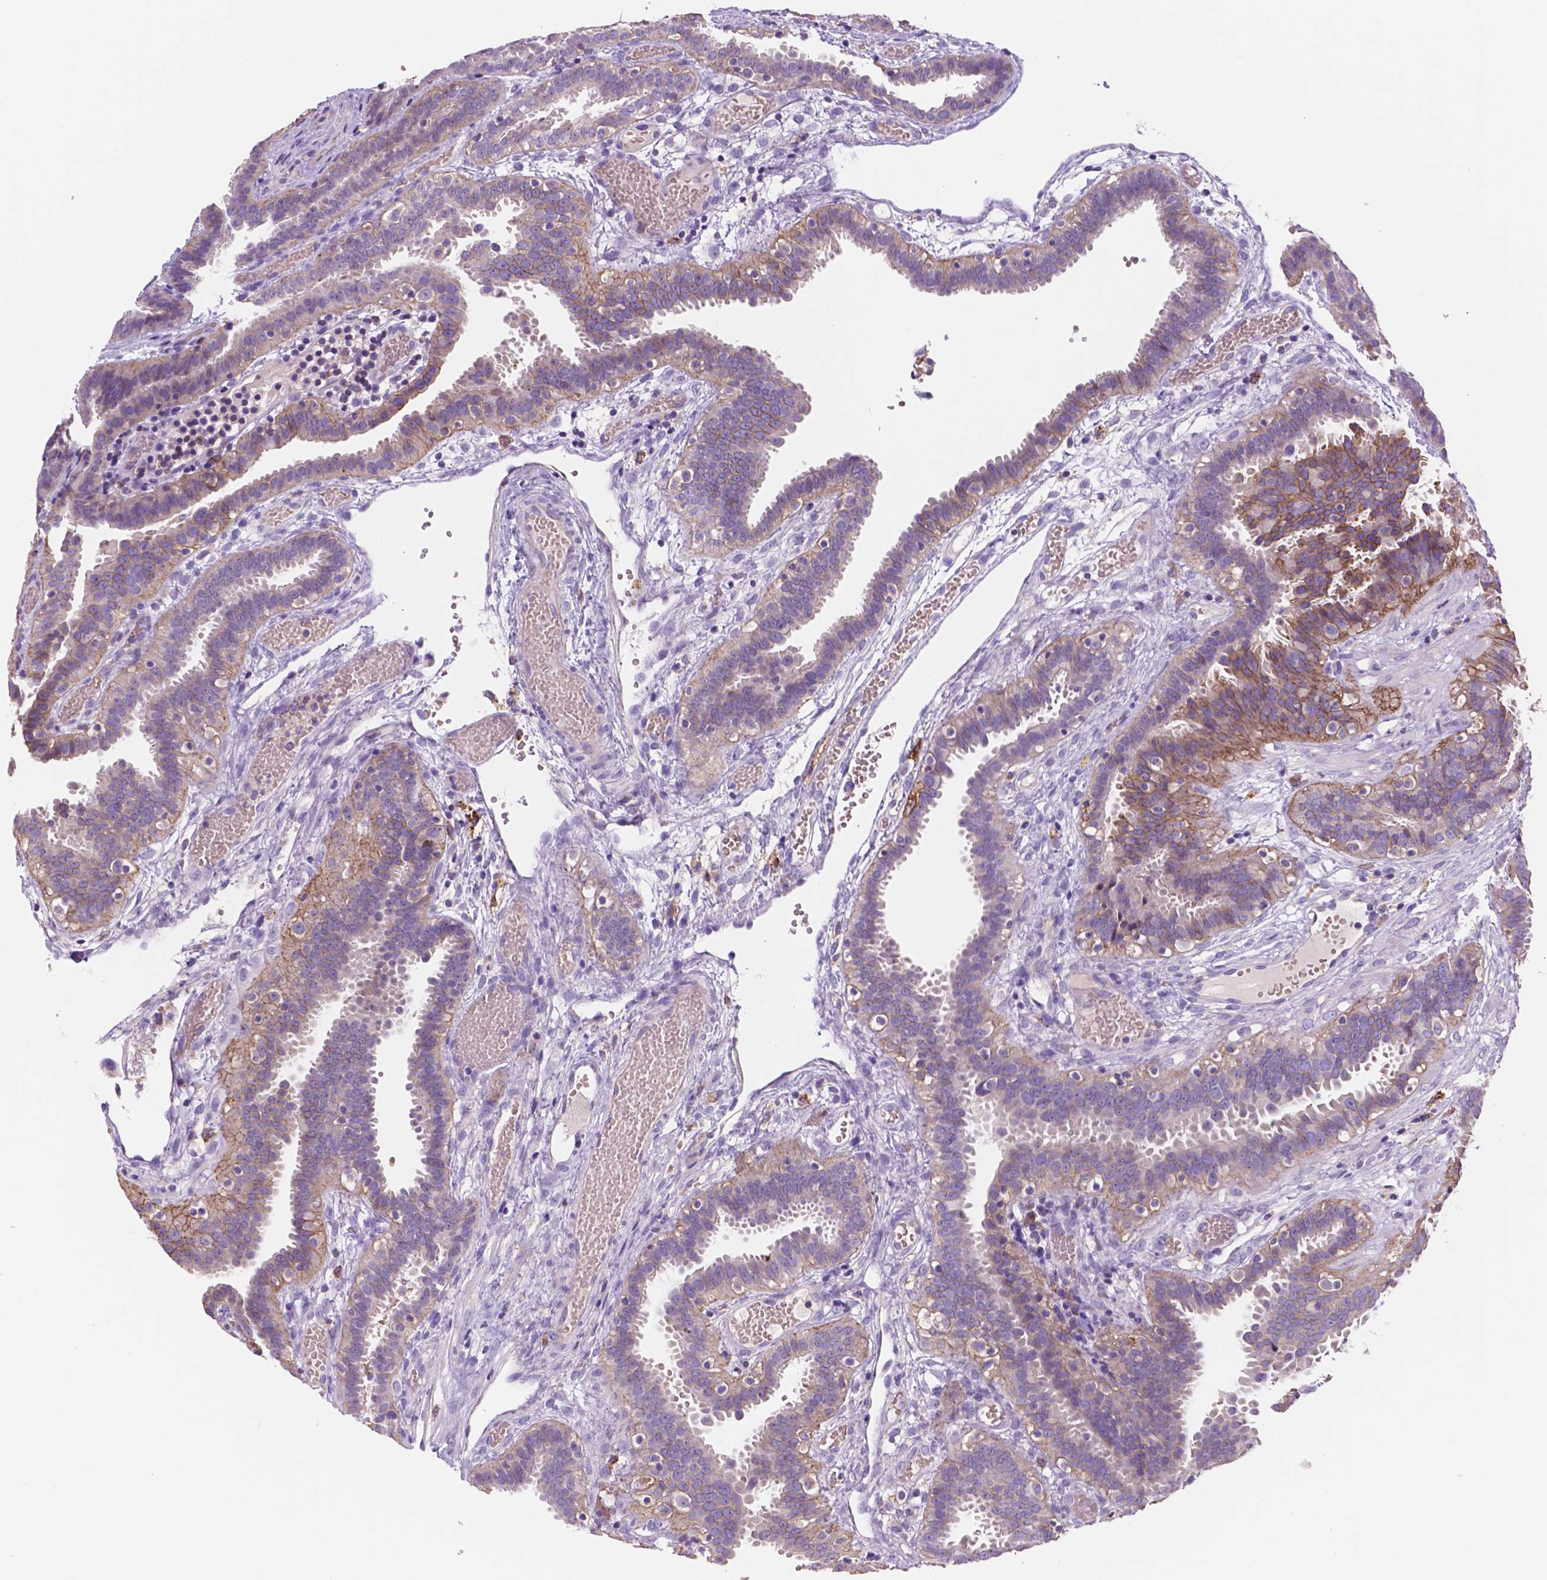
{"staining": {"intensity": "moderate", "quantity": "<25%", "location": "cytoplasmic/membranous"}, "tissue": "fallopian tube", "cell_type": "Glandular cells", "image_type": "normal", "snomed": [{"axis": "morphology", "description": "Normal tissue, NOS"}, {"axis": "topography", "description": "Fallopian tube"}], "caption": "Brown immunohistochemical staining in normal human fallopian tube demonstrates moderate cytoplasmic/membranous staining in approximately <25% of glandular cells.", "gene": "MKRN2OS", "patient": {"sex": "female", "age": 37}}